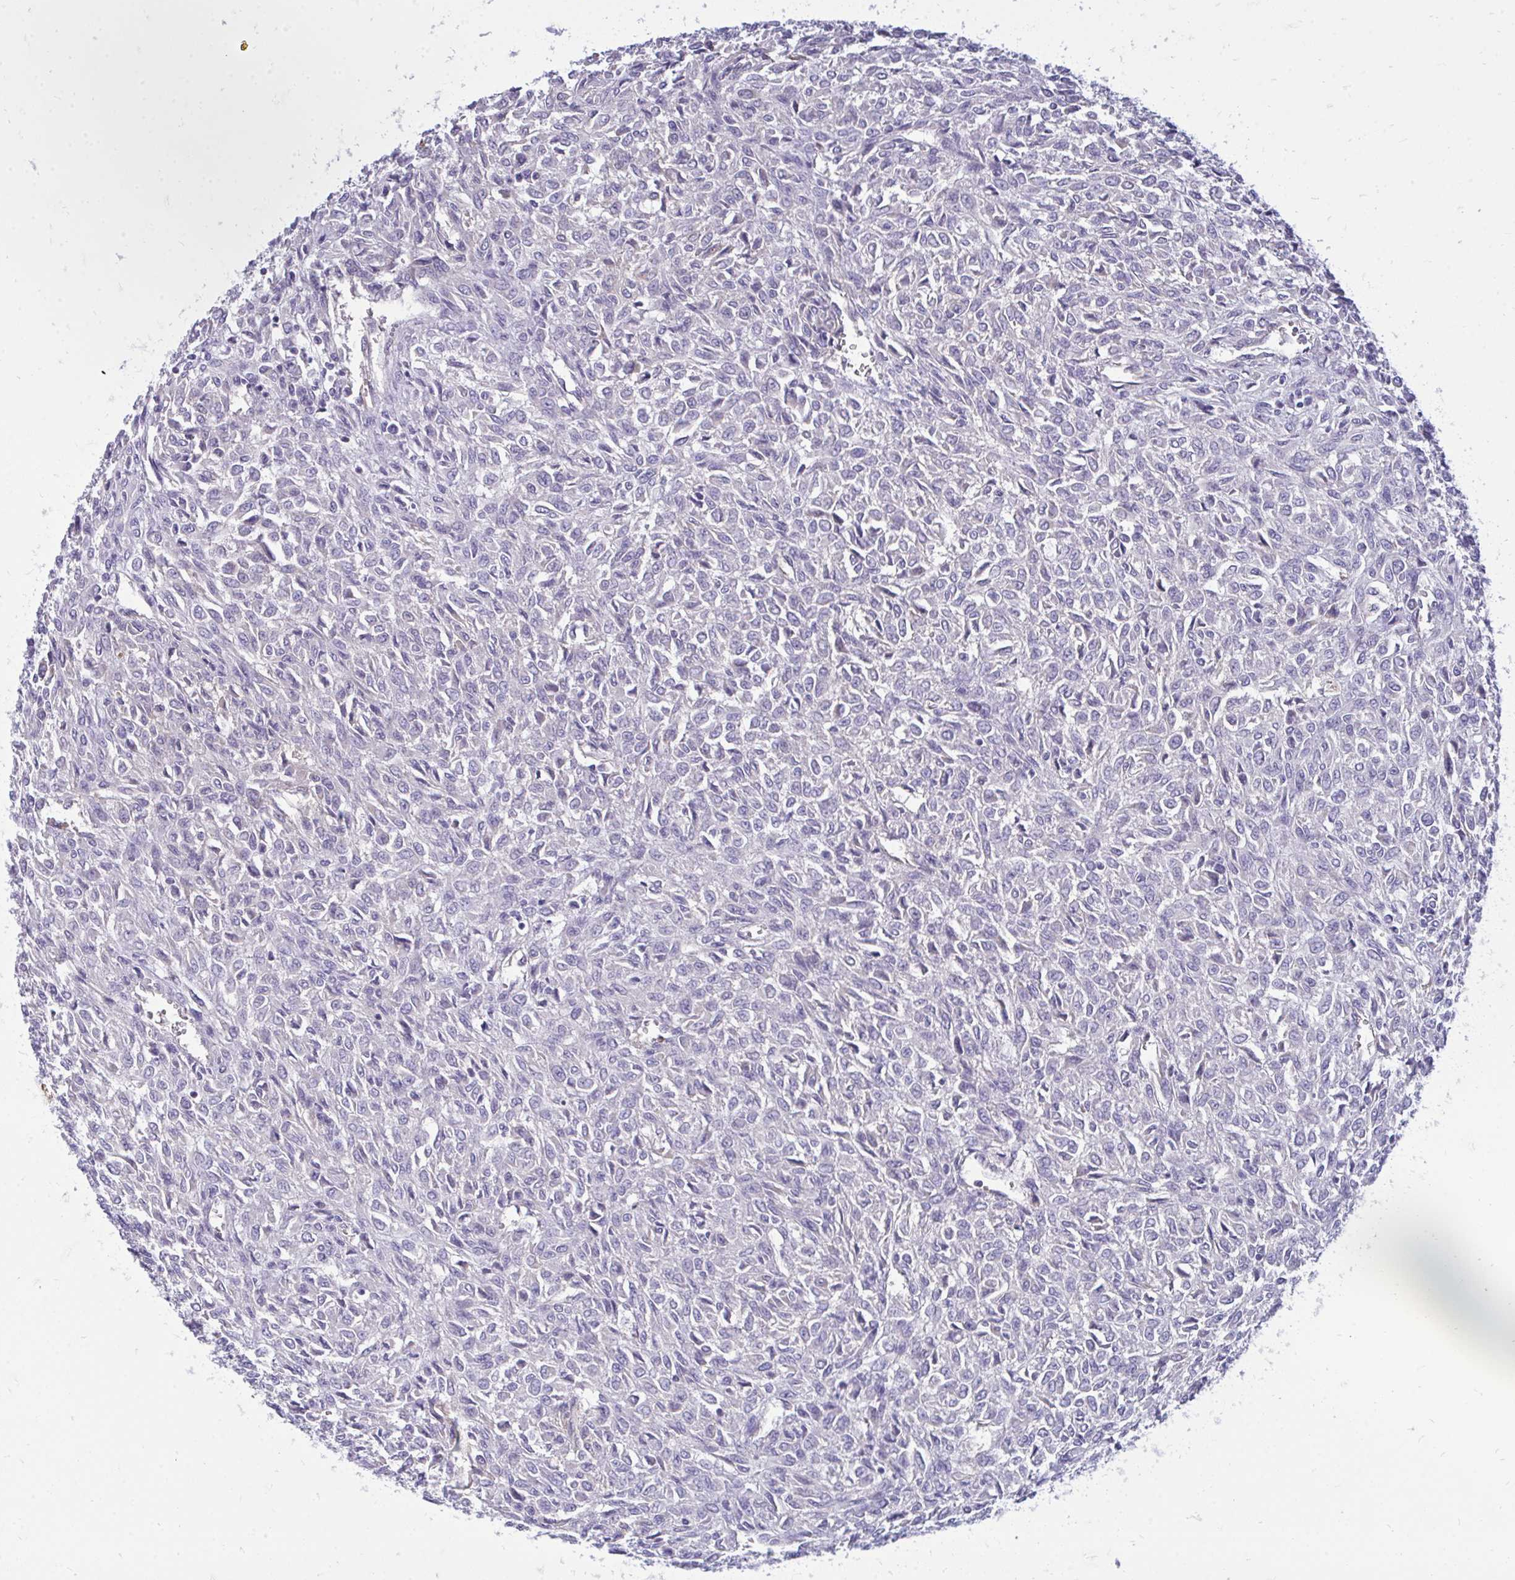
{"staining": {"intensity": "negative", "quantity": "none", "location": "none"}, "tissue": "renal cancer", "cell_type": "Tumor cells", "image_type": "cancer", "snomed": [{"axis": "morphology", "description": "Adenocarcinoma, NOS"}, {"axis": "topography", "description": "Kidney"}], "caption": "Tumor cells are negative for brown protein staining in adenocarcinoma (renal).", "gene": "FABP3", "patient": {"sex": "male", "age": 58}}